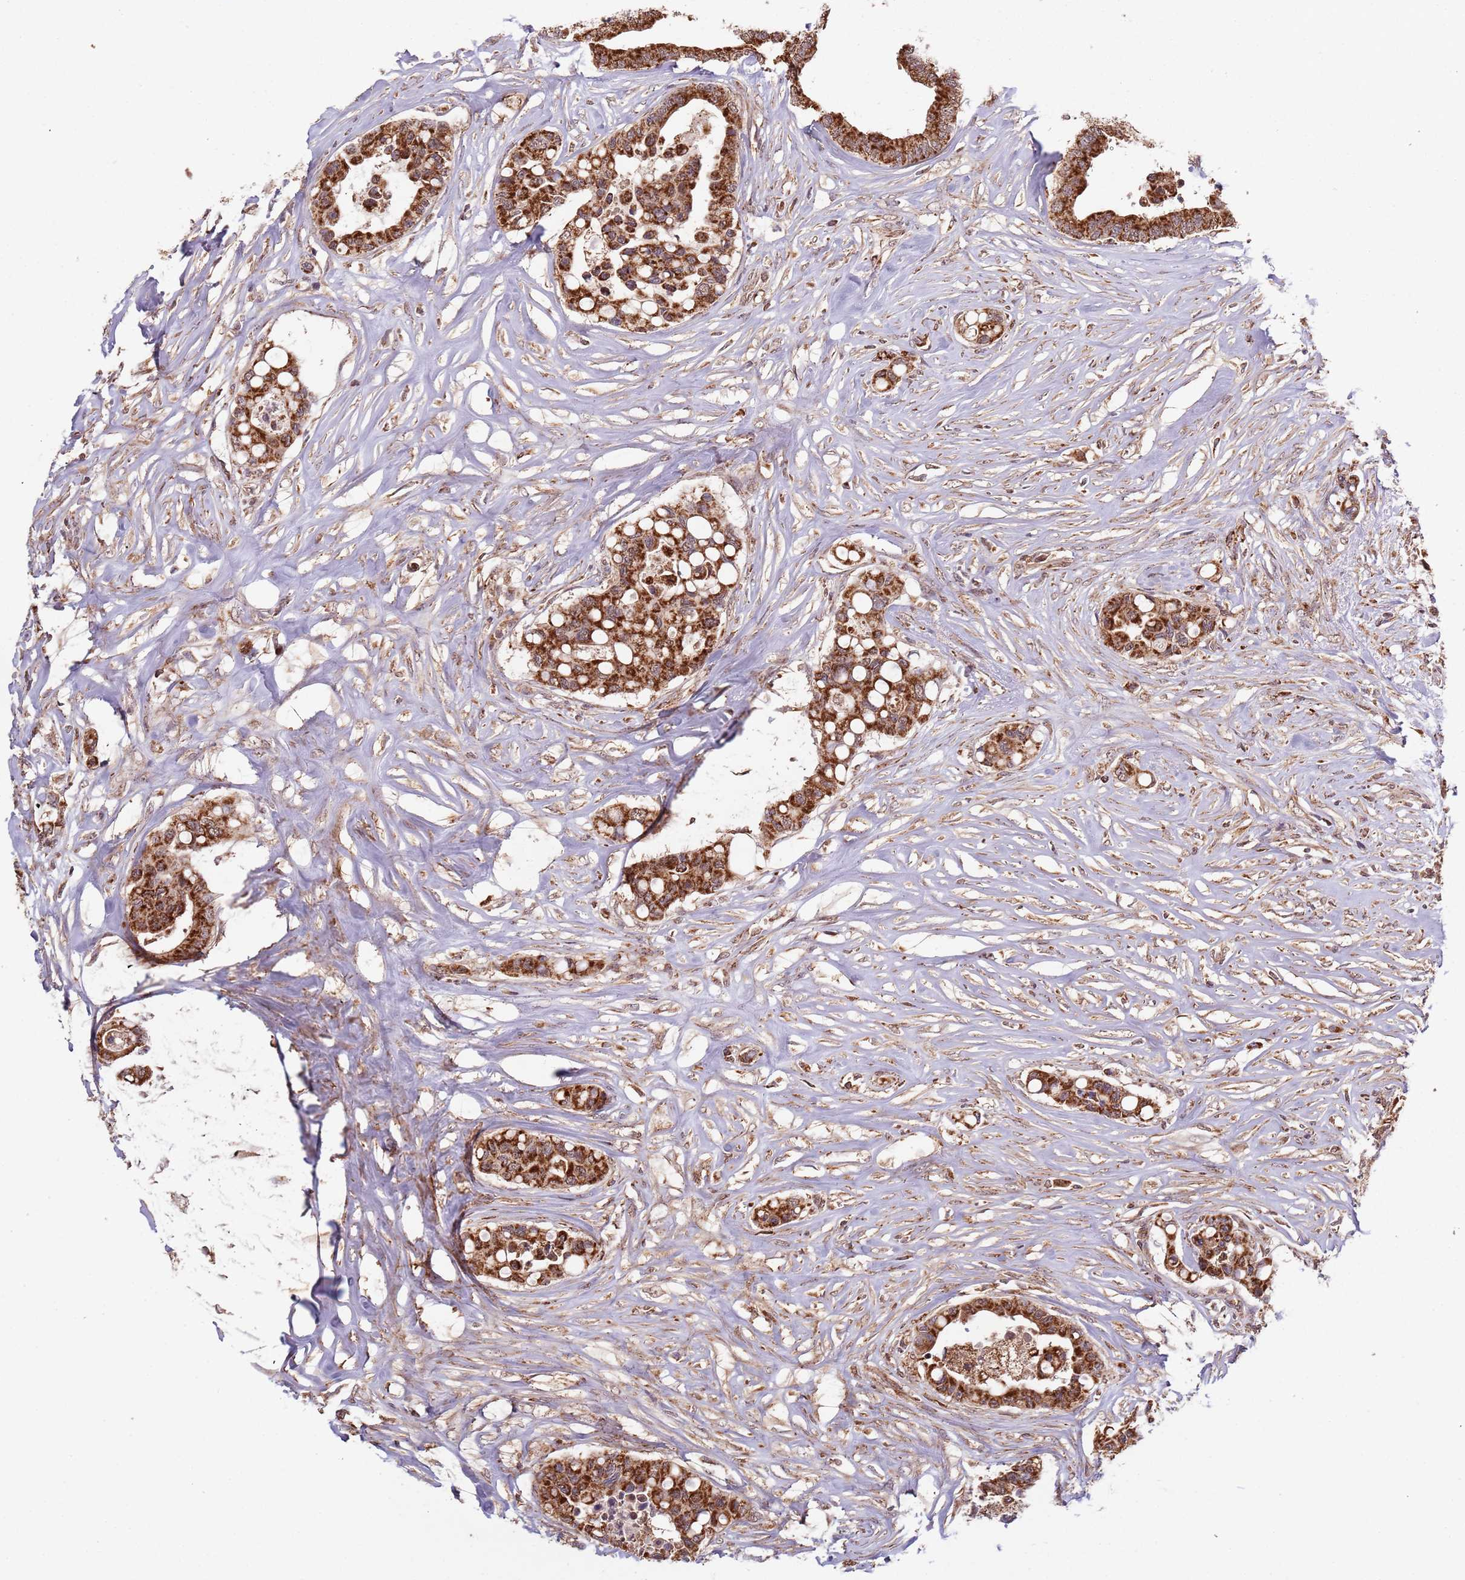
{"staining": {"intensity": "strong", "quantity": ">75%", "location": "cytoplasmic/membranous"}, "tissue": "colorectal cancer", "cell_type": "Tumor cells", "image_type": "cancer", "snomed": [{"axis": "morphology", "description": "Adenocarcinoma, NOS"}, {"axis": "topography", "description": "Colon"}], "caption": "Colorectal adenocarcinoma tissue exhibits strong cytoplasmic/membranous staining in approximately >75% of tumor cells, visualized by immunohistochemistry. Immunohistochemistry stains the protein of interest in brown and the nuclei are stained blue.", "gene": "IL17RD", "patient": {"sex": "male", "age": 82}}